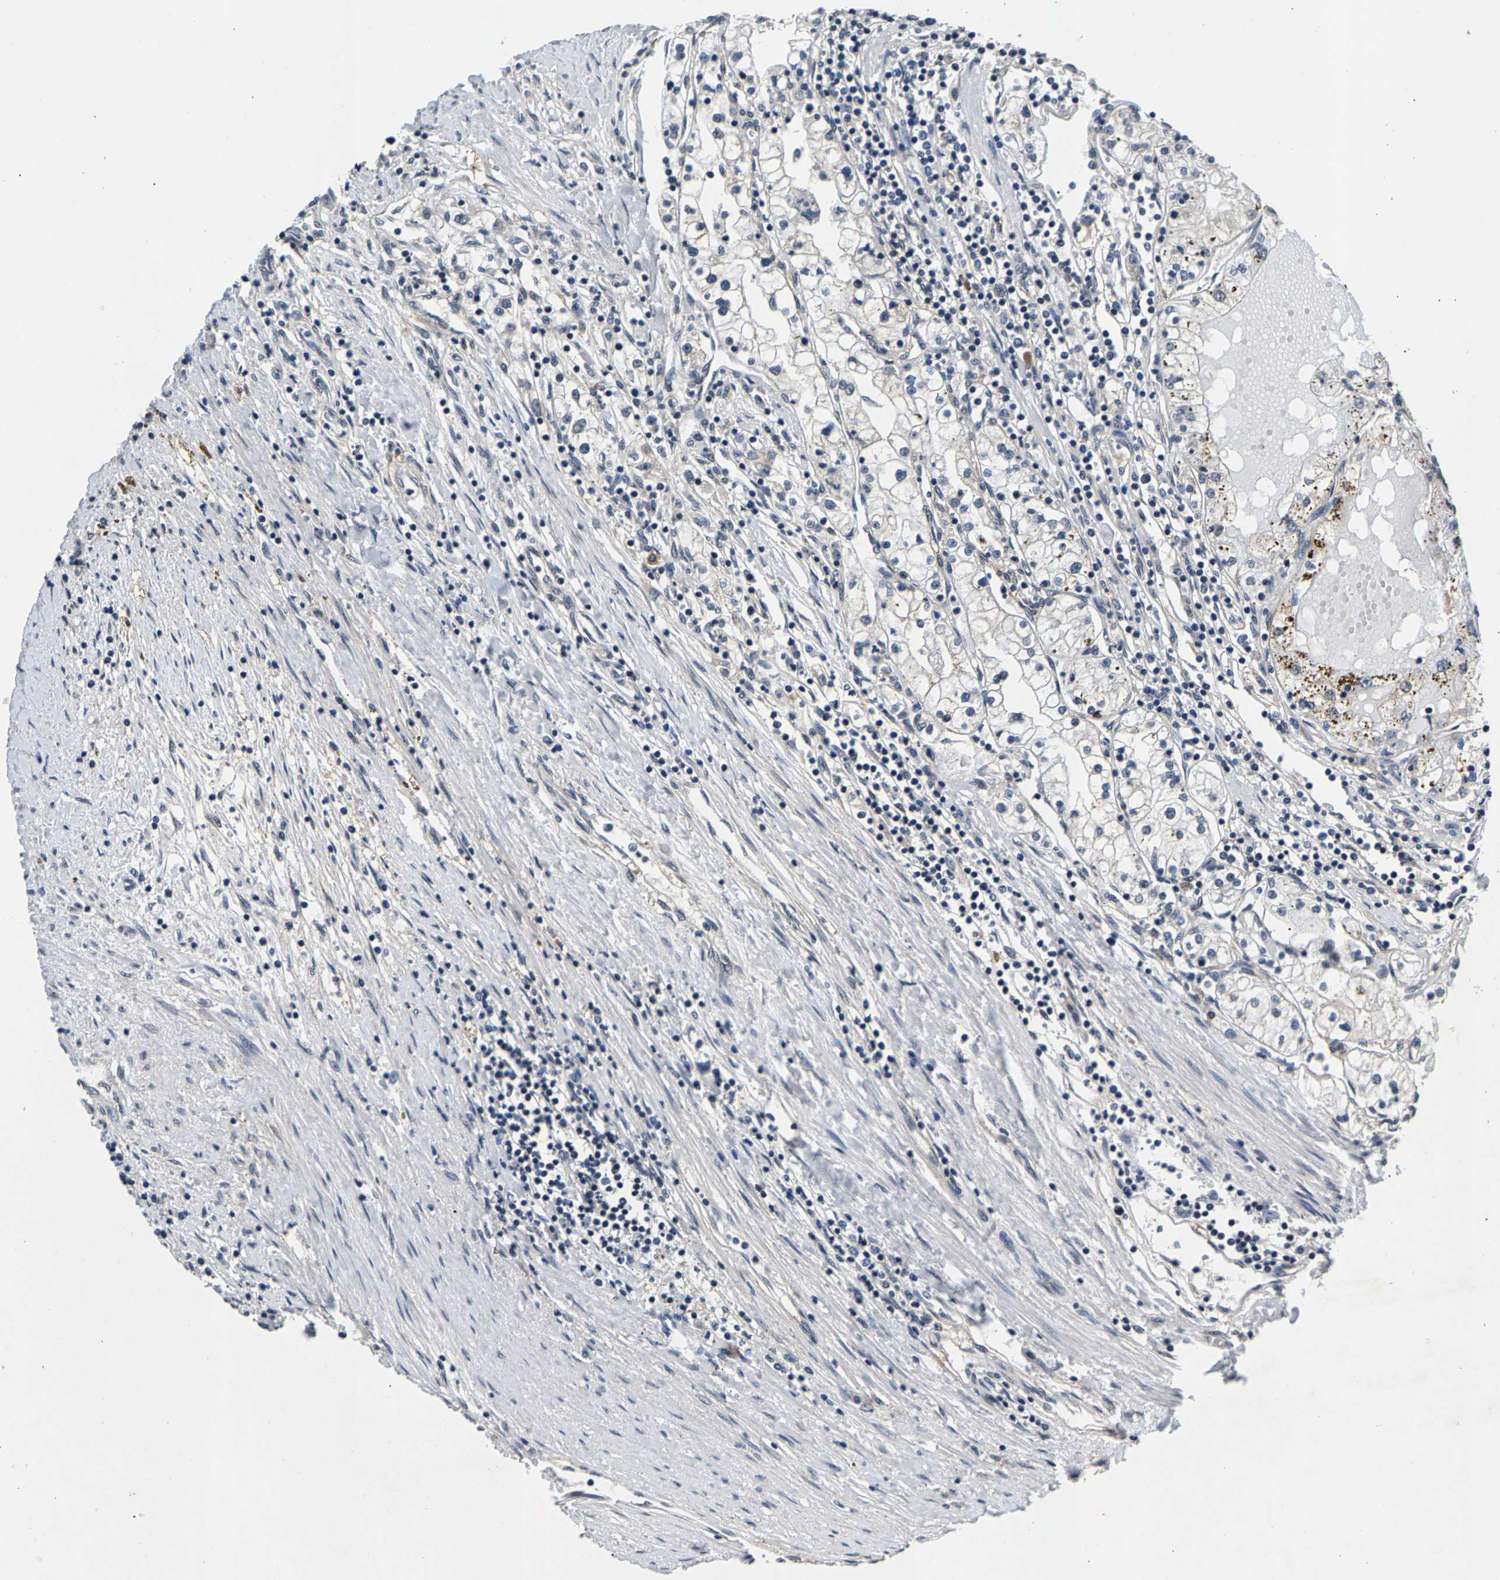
{"staining": {"intensity": "moderate", "quantity": "<25%", "location": "cytoplasmic/membranous"}, "tissue": "renal cancer", "cell_type": "Tumor cells", "image_type": "cancer", "snomed": [{"axis": "morphology", "description": "Adenocarcinoma, NOS"}, {"axis": "topography", "description": "Kidney"}], "caption": "About <25% of tumor cells in human adenocarcinoma (renal) demonstrate moderate cytoplasmic/membranous protein staining as visualized by brown immunohistochemical staining.", "gene": "RBM33", "patient": {"sex": "male", "age": 68}}